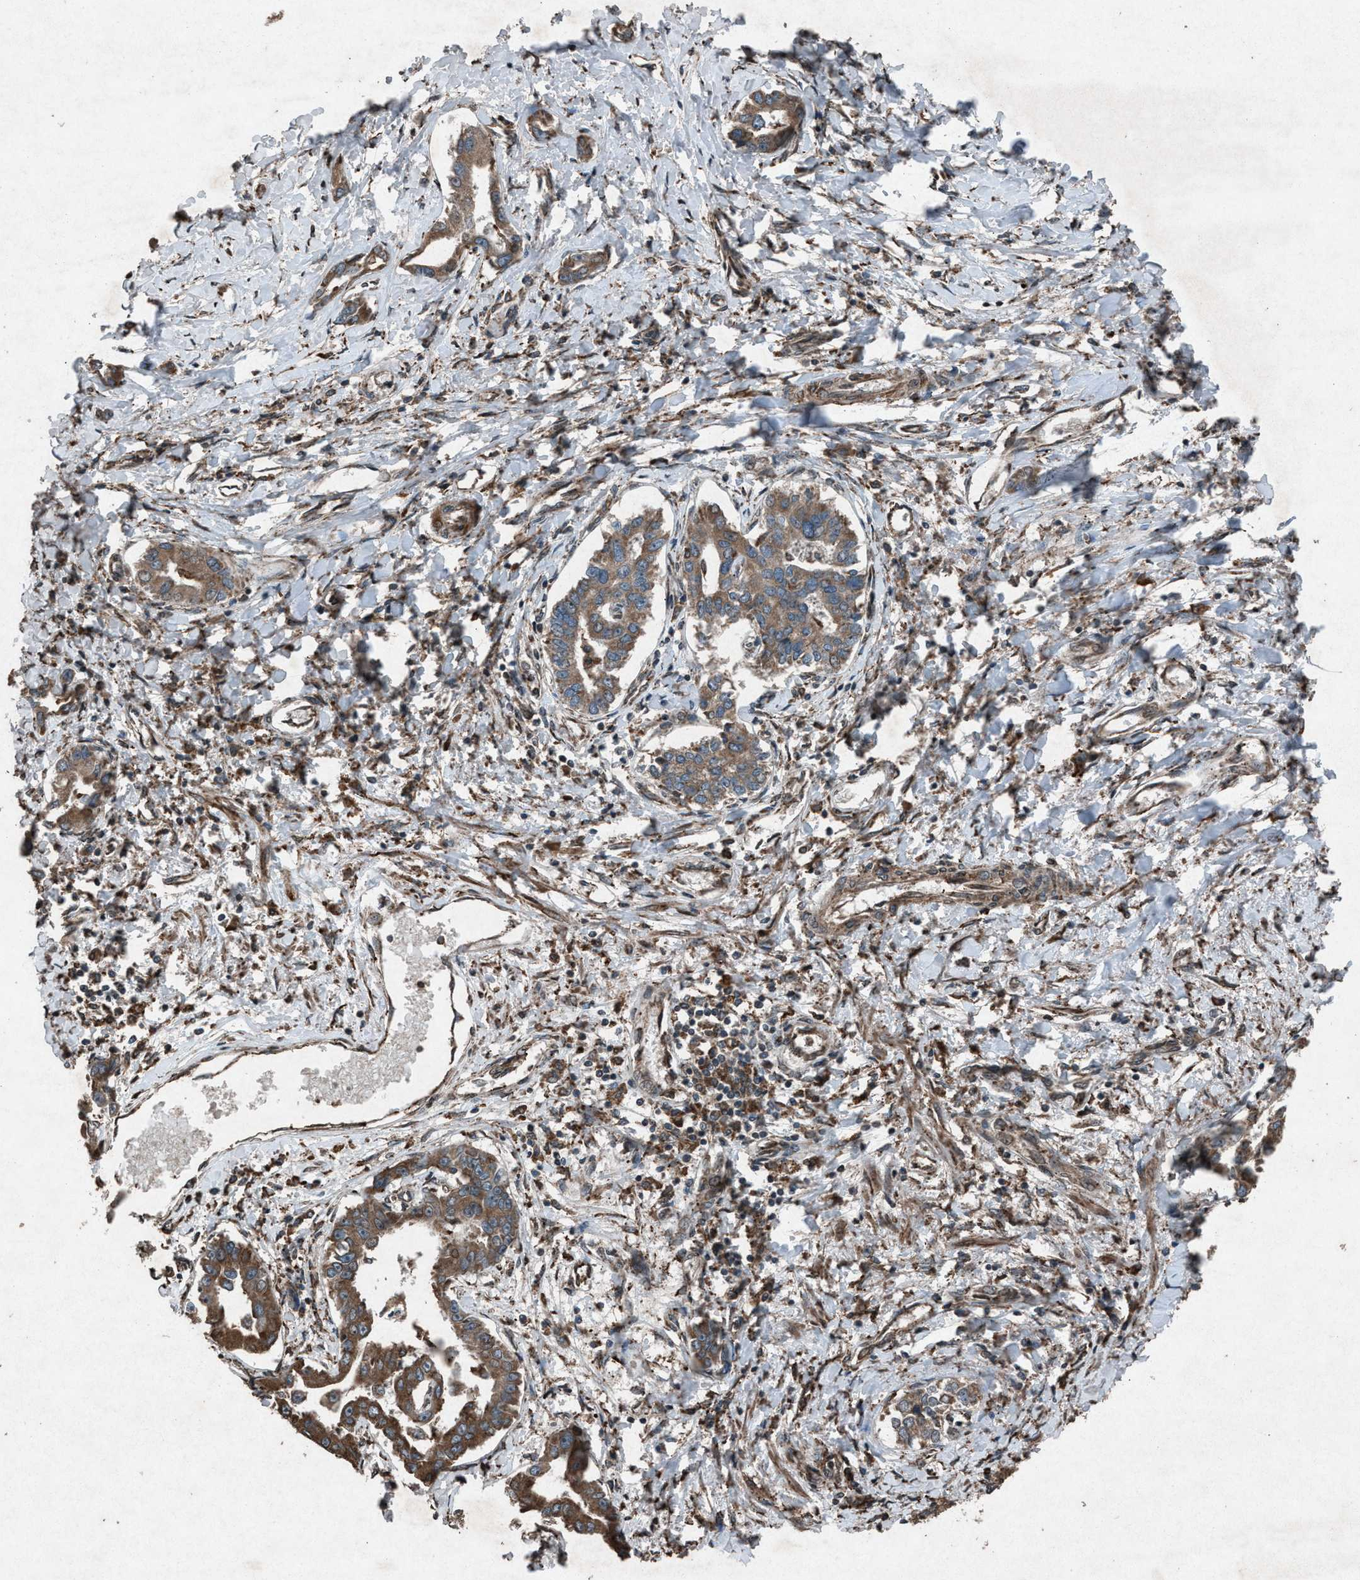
{"staining": {"intensity": "moderate", "quantity": ">75%", "location": "cytoplasmic/membranous"}, "tissue": "liver cancer", "cell_type": "Tumor cells", "image_type": "cancer", "snomed": [{"axis": "morphology", "description": "Cholangiocarcinoma"}, {"axis": "topography", "description": "Liver"}], "caption": "This image demonstrates liver cancer stained with immunohistochemistry (IHC) to label a protein in brown. The cytoplasmic/membranous of tumor cells show moderate positivity for the protein. Nuclei are counter-stained blue.", "gene": "CALR", "patient": {"sex": "male", "age": 59}}